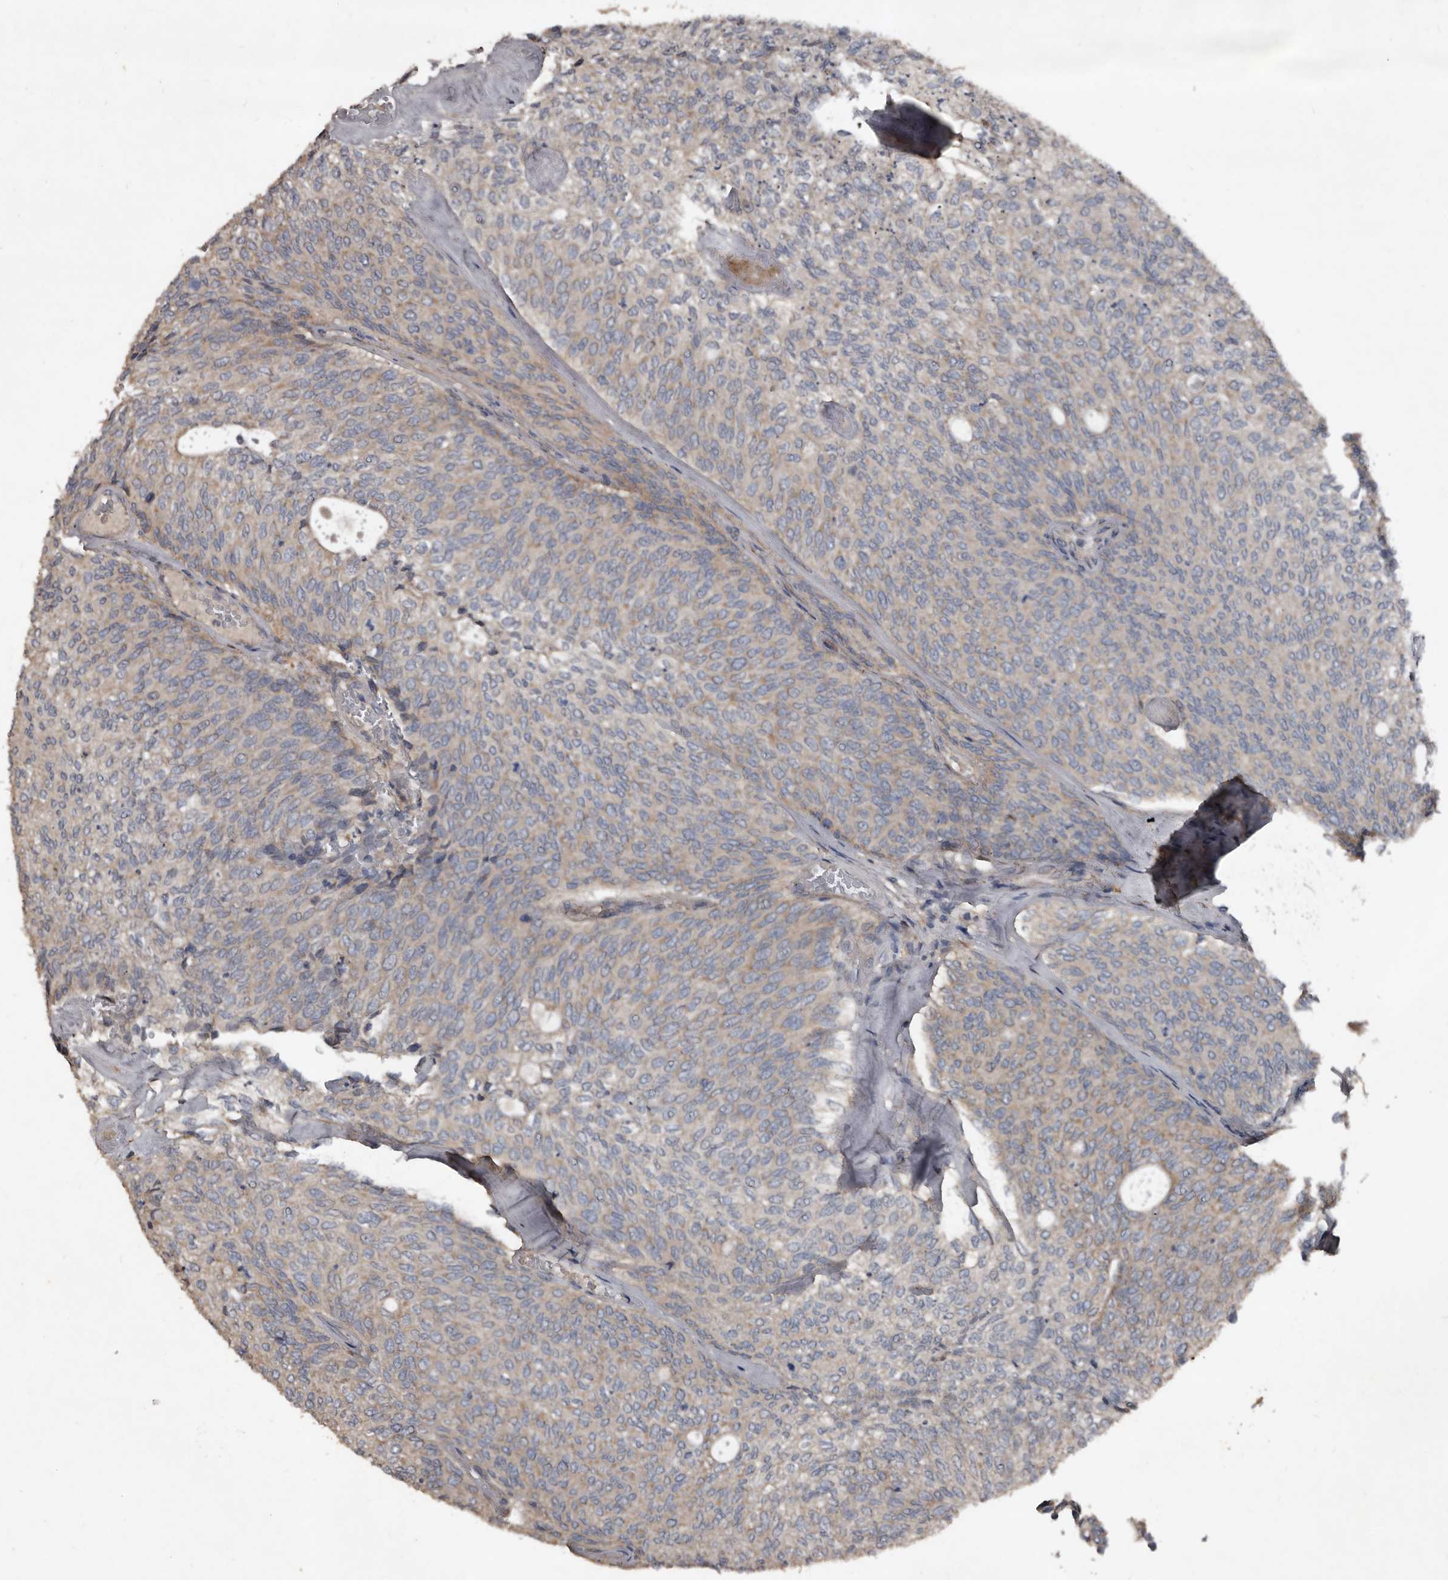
{"staining": {"intensity": "weak", "quantity": ">75%", "location": "cytoplasmic/membranous"}, "tissue": "urothelial cancer", "cell_type": "Tumor cells", "image_type": "cancer", "snomed": [{"axis": "morphology", "description": "Urothelial carcinoma, Low grade"}, {"axis": "topography", "description": "Urinary bladder"}], "caption": "IHC micrograph of neoplastic tissue: human urothelial carcinoma (low-grade) stained using immunohistochemistry (IHC) reveals low levels of weak protein expression localized specifically in the cytoplasmic/membranous of tumor cells, appearing as a cytoplasmic/membranous brown color.", "gene": "GREB1", "patient": {"sex": "female", "age": 79}}